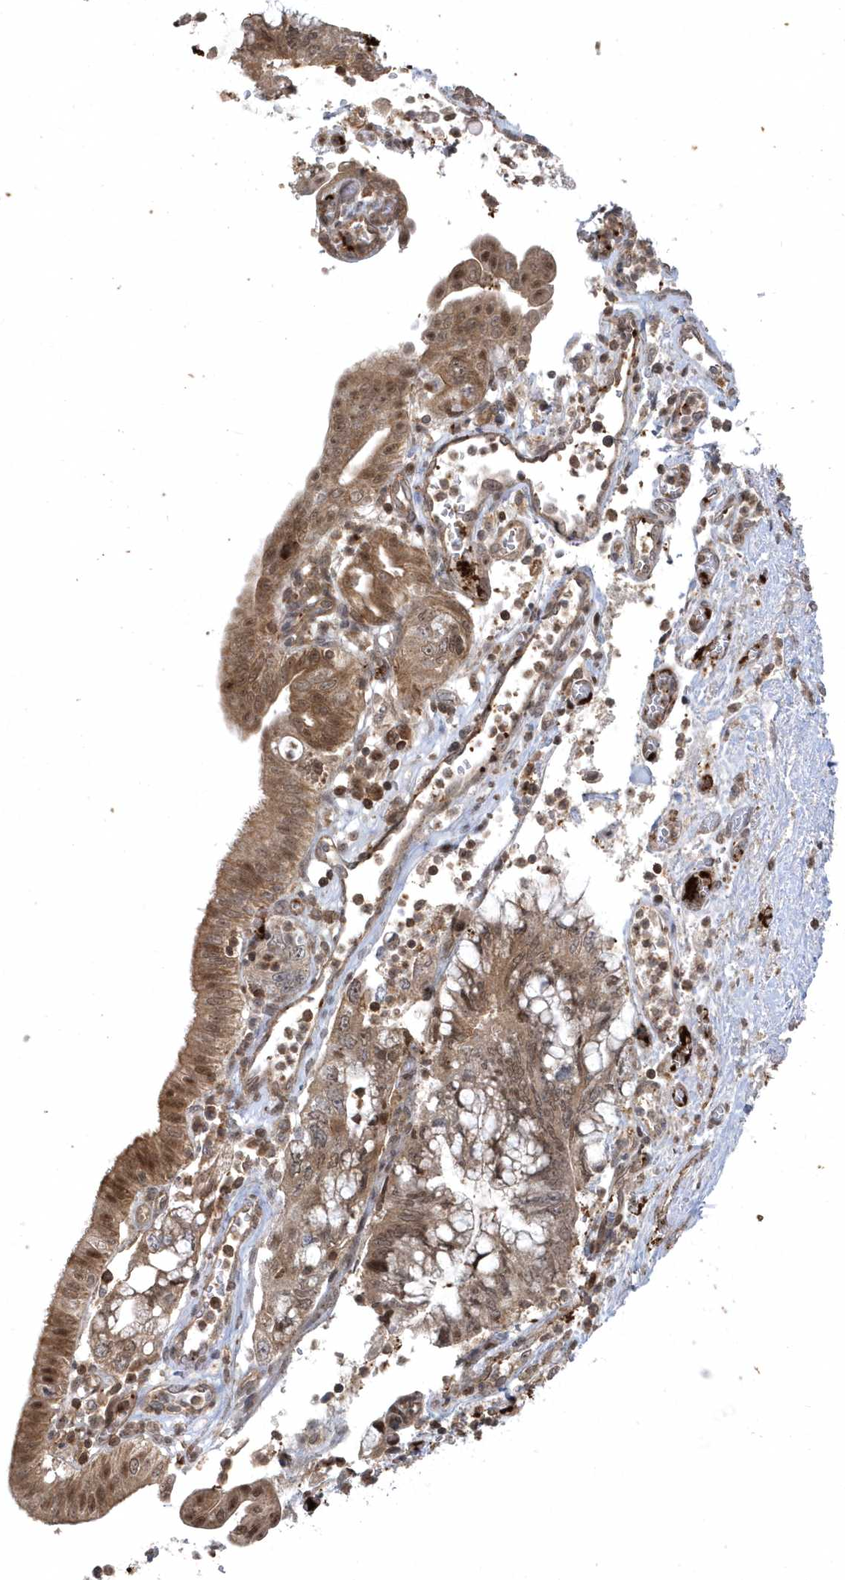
{"staining": {"intensity": "moderate", "quantity": ">75%", "location": "cytoplasmic/membranous,nuclear"}, "tissue": "pancreatic cancer", "cell_type": "Tumor cells", "image_type": "cancer", "snomed": [{"axis": "morphology", "description": "Adenocarcinoma, NOS"}, {"axis": "topography", "description": "Pancreas"}], "caption": "Approximately >75% of tumor cells in human pancreatic cancer (adenocarcinoma) exhibit moderate cytoplasmic/membranous and nuclear protein staining as visualized by brown immunohistochemical staining.", "gene": "ACYP1", "patient": {"sex": "female", "age": 73}}